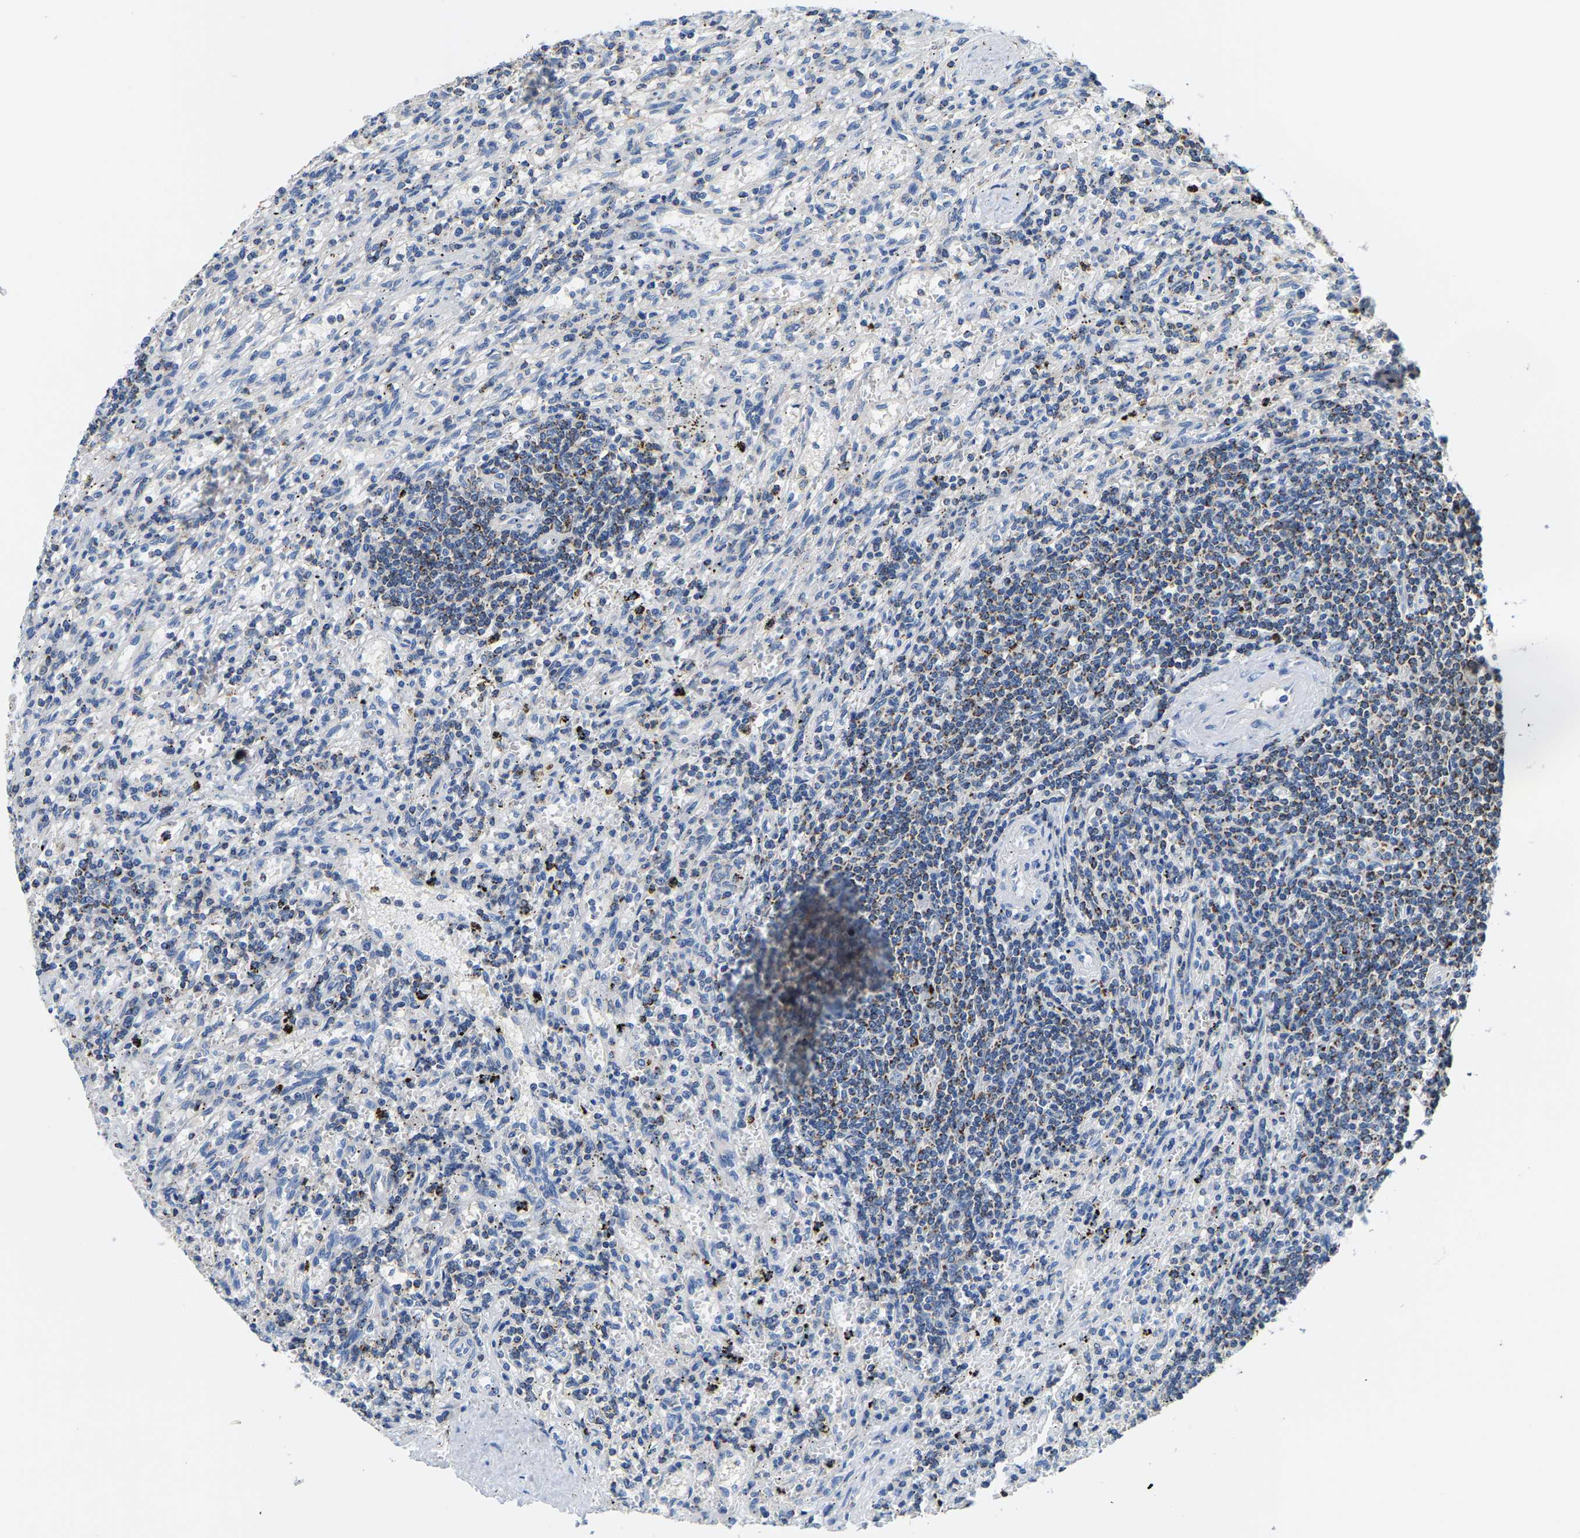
{"staining": {"intensity": "weak", "quantity": "25%-75%", "location": "cytoplasmic/membranous"}, "tissue": "lymphoma", "cell_type": "Tumor cells", "image_type": "cancer", "snomed": [{"axis": "morphology", "description": "Malignant lymphoma, non-Hodgkin's type, Low grade"}, {"axis": "topography", "description": "Spleen"}], "caption": "IHC staining of malignant lymphoma, non-Hodgkin's type (low-grade), which shows low levels of weak cytoplasmic/membranous expression in approximately 25%-75% of tumor cells indicating weak cytoplasmic/membranous protein positivity. The staining was performed using DAB (3,3'-diaminobenzidine) (brown) for protein detection and nuclei were counterstained in hematoxylin (blue).", "gene": "SHMT2", "patient": {"sex": "male", "age": 76}}